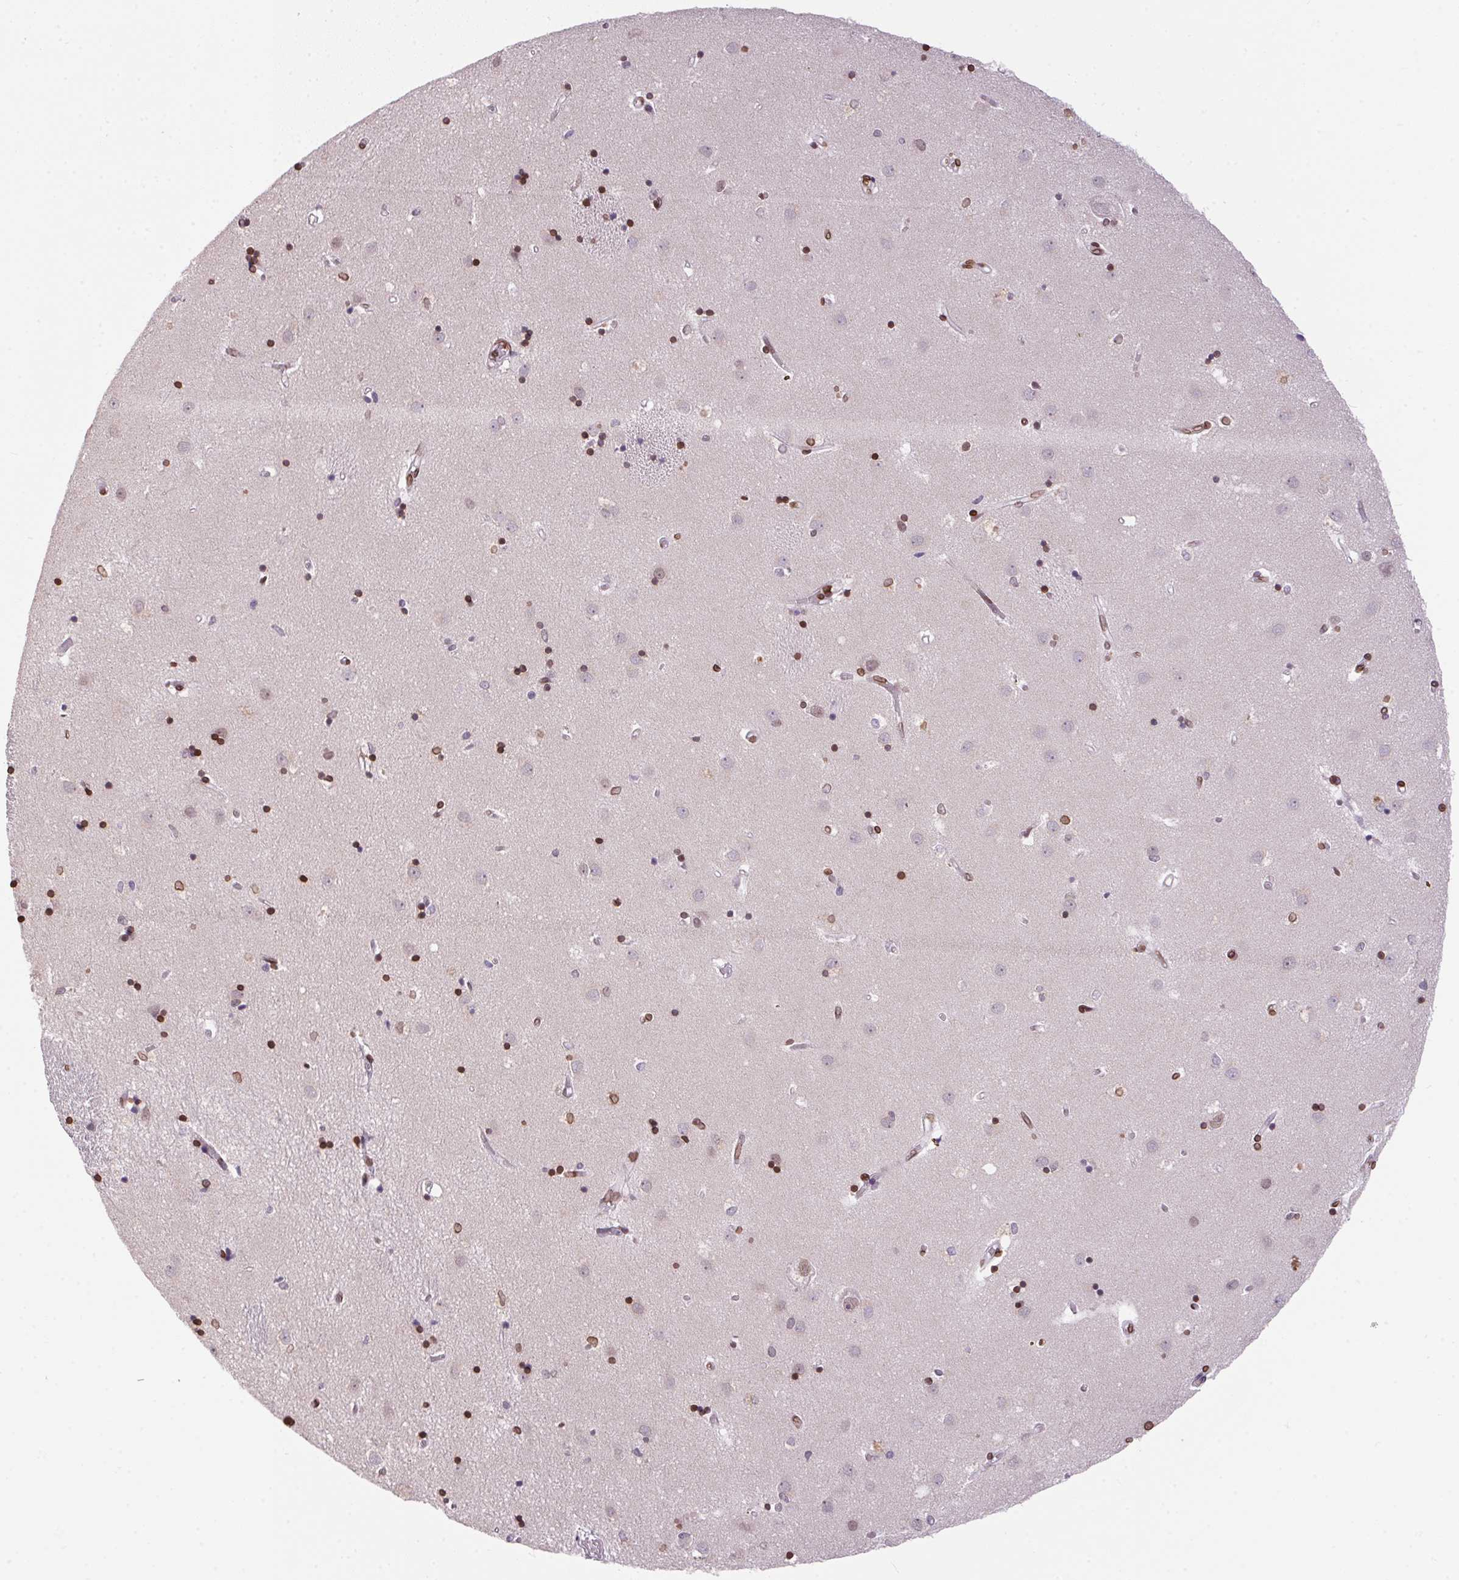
{"staining": {"intensity": "strong", "quantity": "25%-75%", "location": "cytoplasmic/membranous,nuclear"}, "tissue": "caudate", "cell_type": "Glial cells", "image_type": "normal", "snomed": [{"axis": "morphology", "description": "Normal tissue, NOS"}, {"axis": "topography", "description": "Lateral ventricle wall"}], "caption": "About 25%-75% of glial cells in normal caudate exhibit strong cytoplasmic/membranous,nuclear protein staining as visualized by brown immunohistochemical staining.", "gene": "TMEM175", "patient": {"sex": "male", "age": 54}}